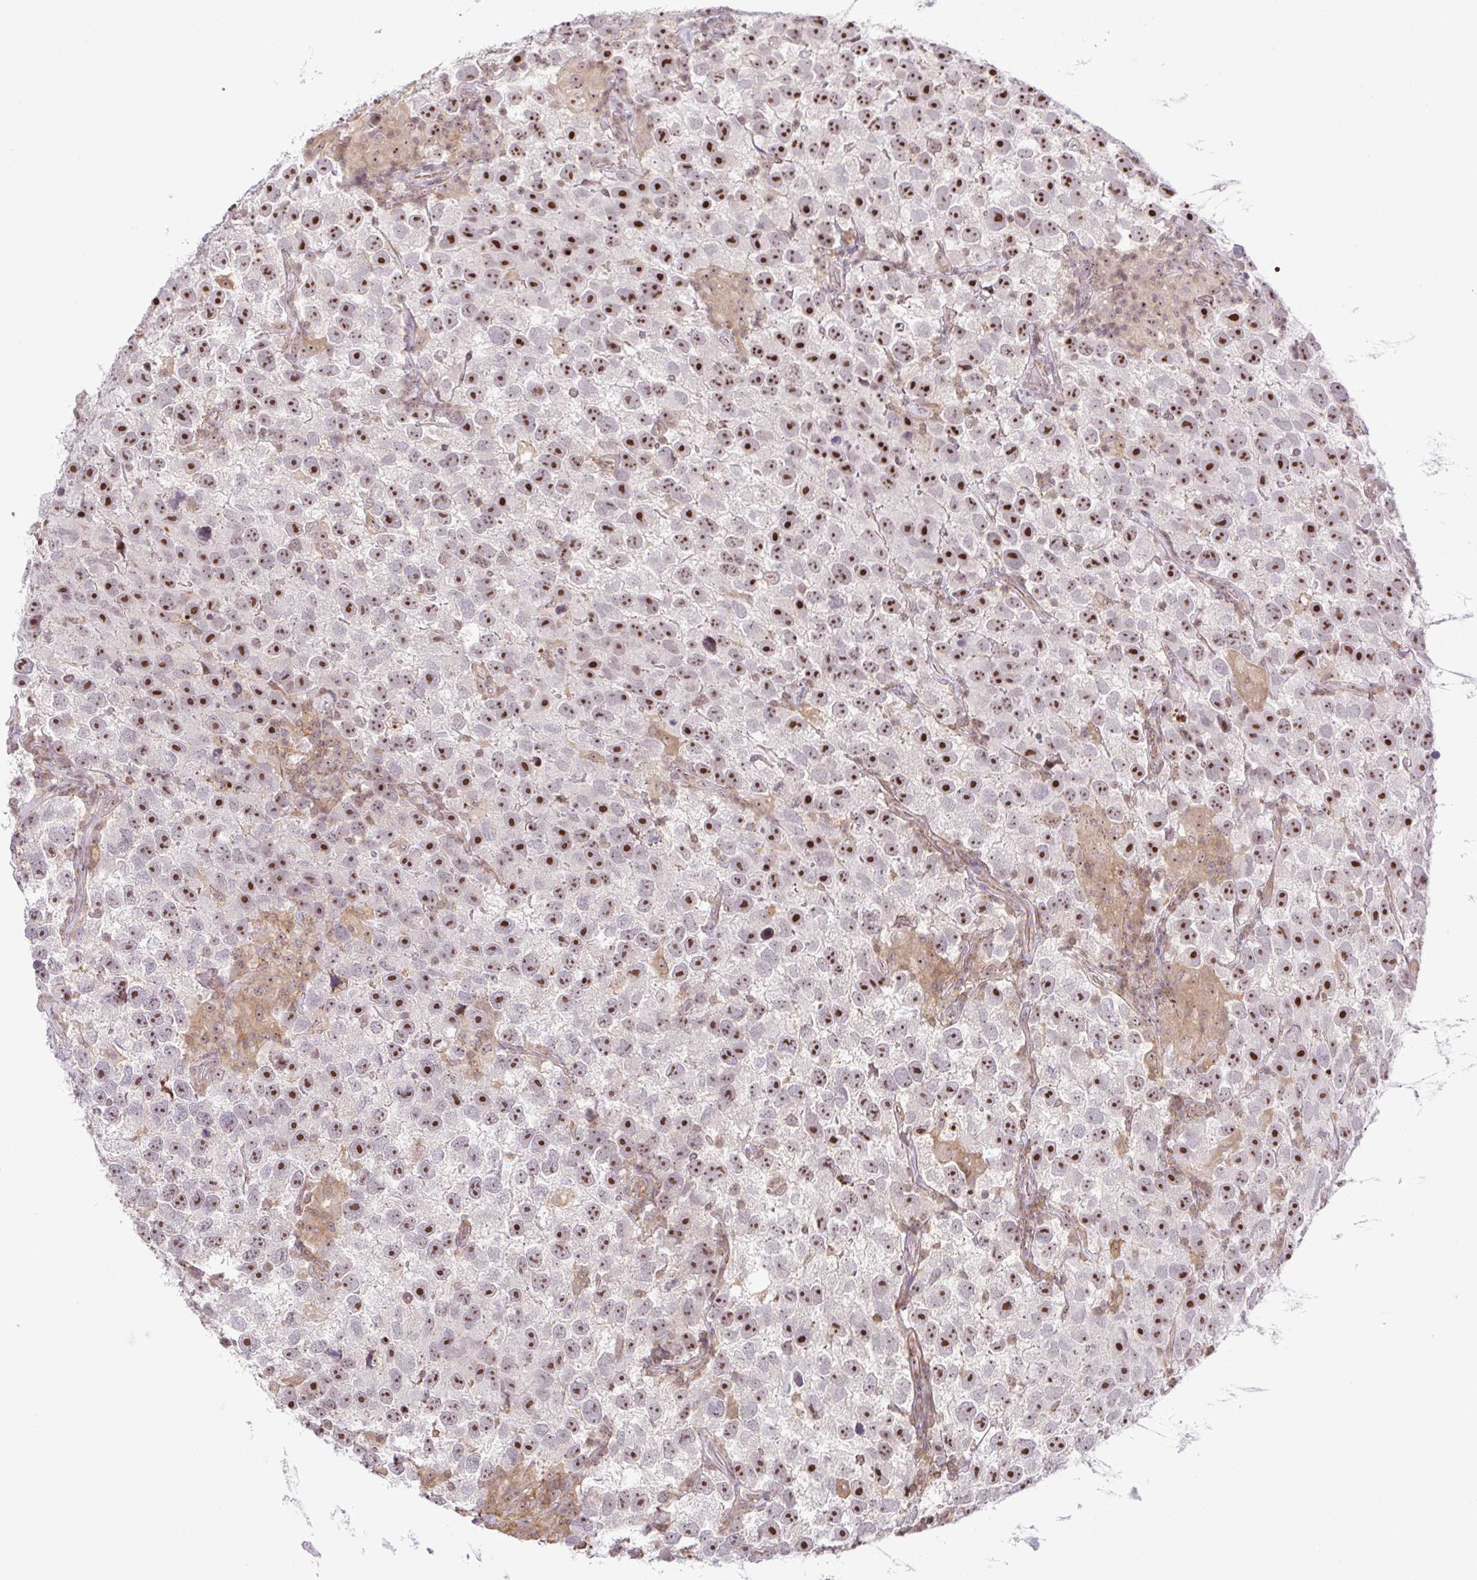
{"staining": {"intensity": "strong", "quantity": "25%-75%", "location": "nuclear"}, "tissue": "testis cancer", "cell_type": "Tumor cells", "image_type": "cancer", "snomed": [{"axis": "morphology", "description": "Seminoma, NOS"}, {"axis": "topography", "description": "Testis"}], "caption": "IHC of testis seminoma shows high levels of strong nuclear staining in approximately 25%-75% of tumor cells.", "gene": "RSL24D1", "patient": {"sex": "male", "age": 26}}